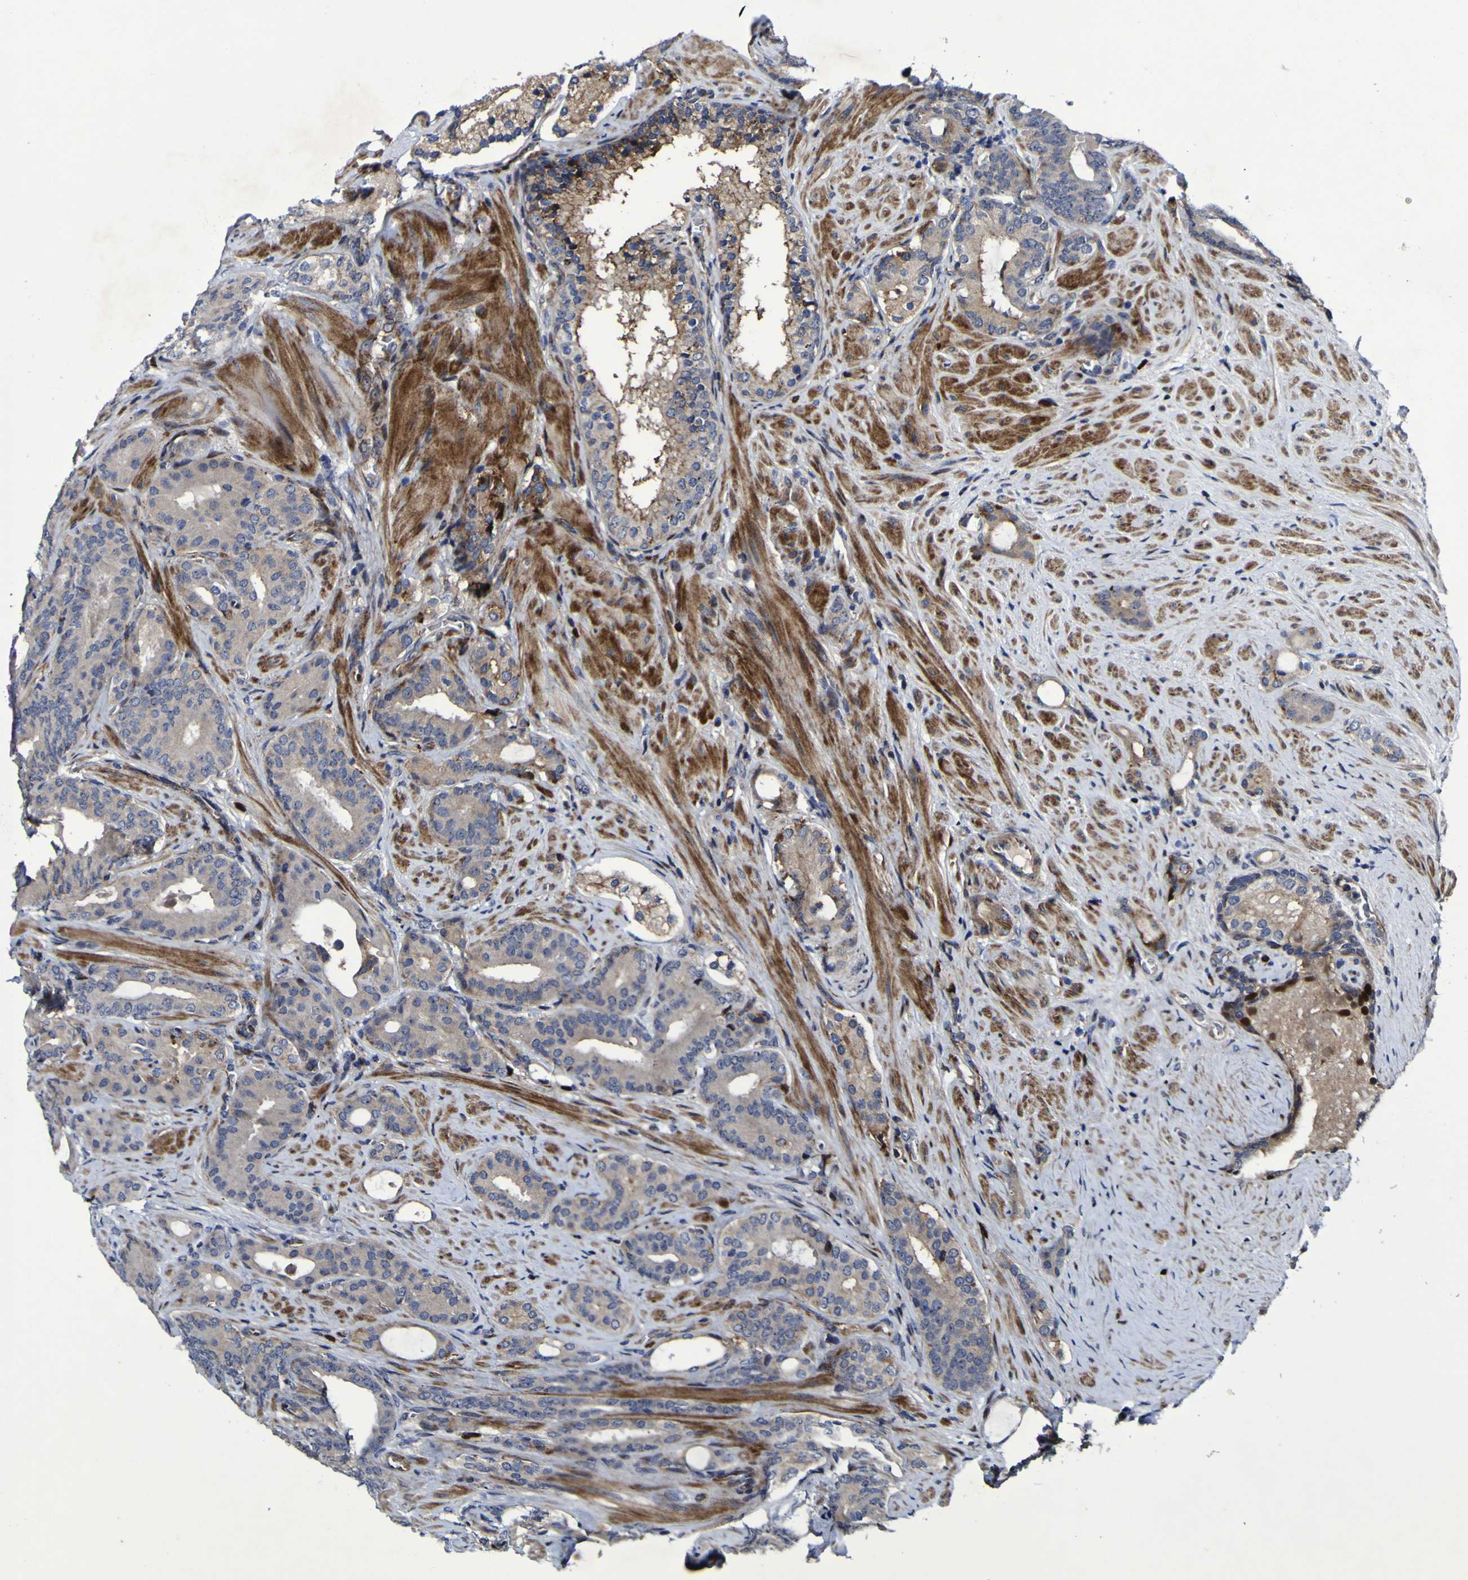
{"staining": {"intensity": "weak", "quantity": ">75%", "location": "cytoplasmic/membranous"}, "tissue": "prostate cancer", "cell_type": "Tumor cells", "image_type": "cancer", "snomed": [{"axis": "morphology", "description": "Adenocarcinoma, Low grade"}, {"axis": "topography", "description": "Prostate"}], "caption": "Low-grade adenocarcinoma (prostate) tissue shows weak cytoplasmic/membranous staining in approximately >75% of tumor cells, visualized by immunohistochemistry. (DAB (3,3'-diaminobenzidine) IHC, brown staining for protein, blue staining for nuclei).", "gene": "MGLL", "patient": {"sex": "male", "age": 63}}